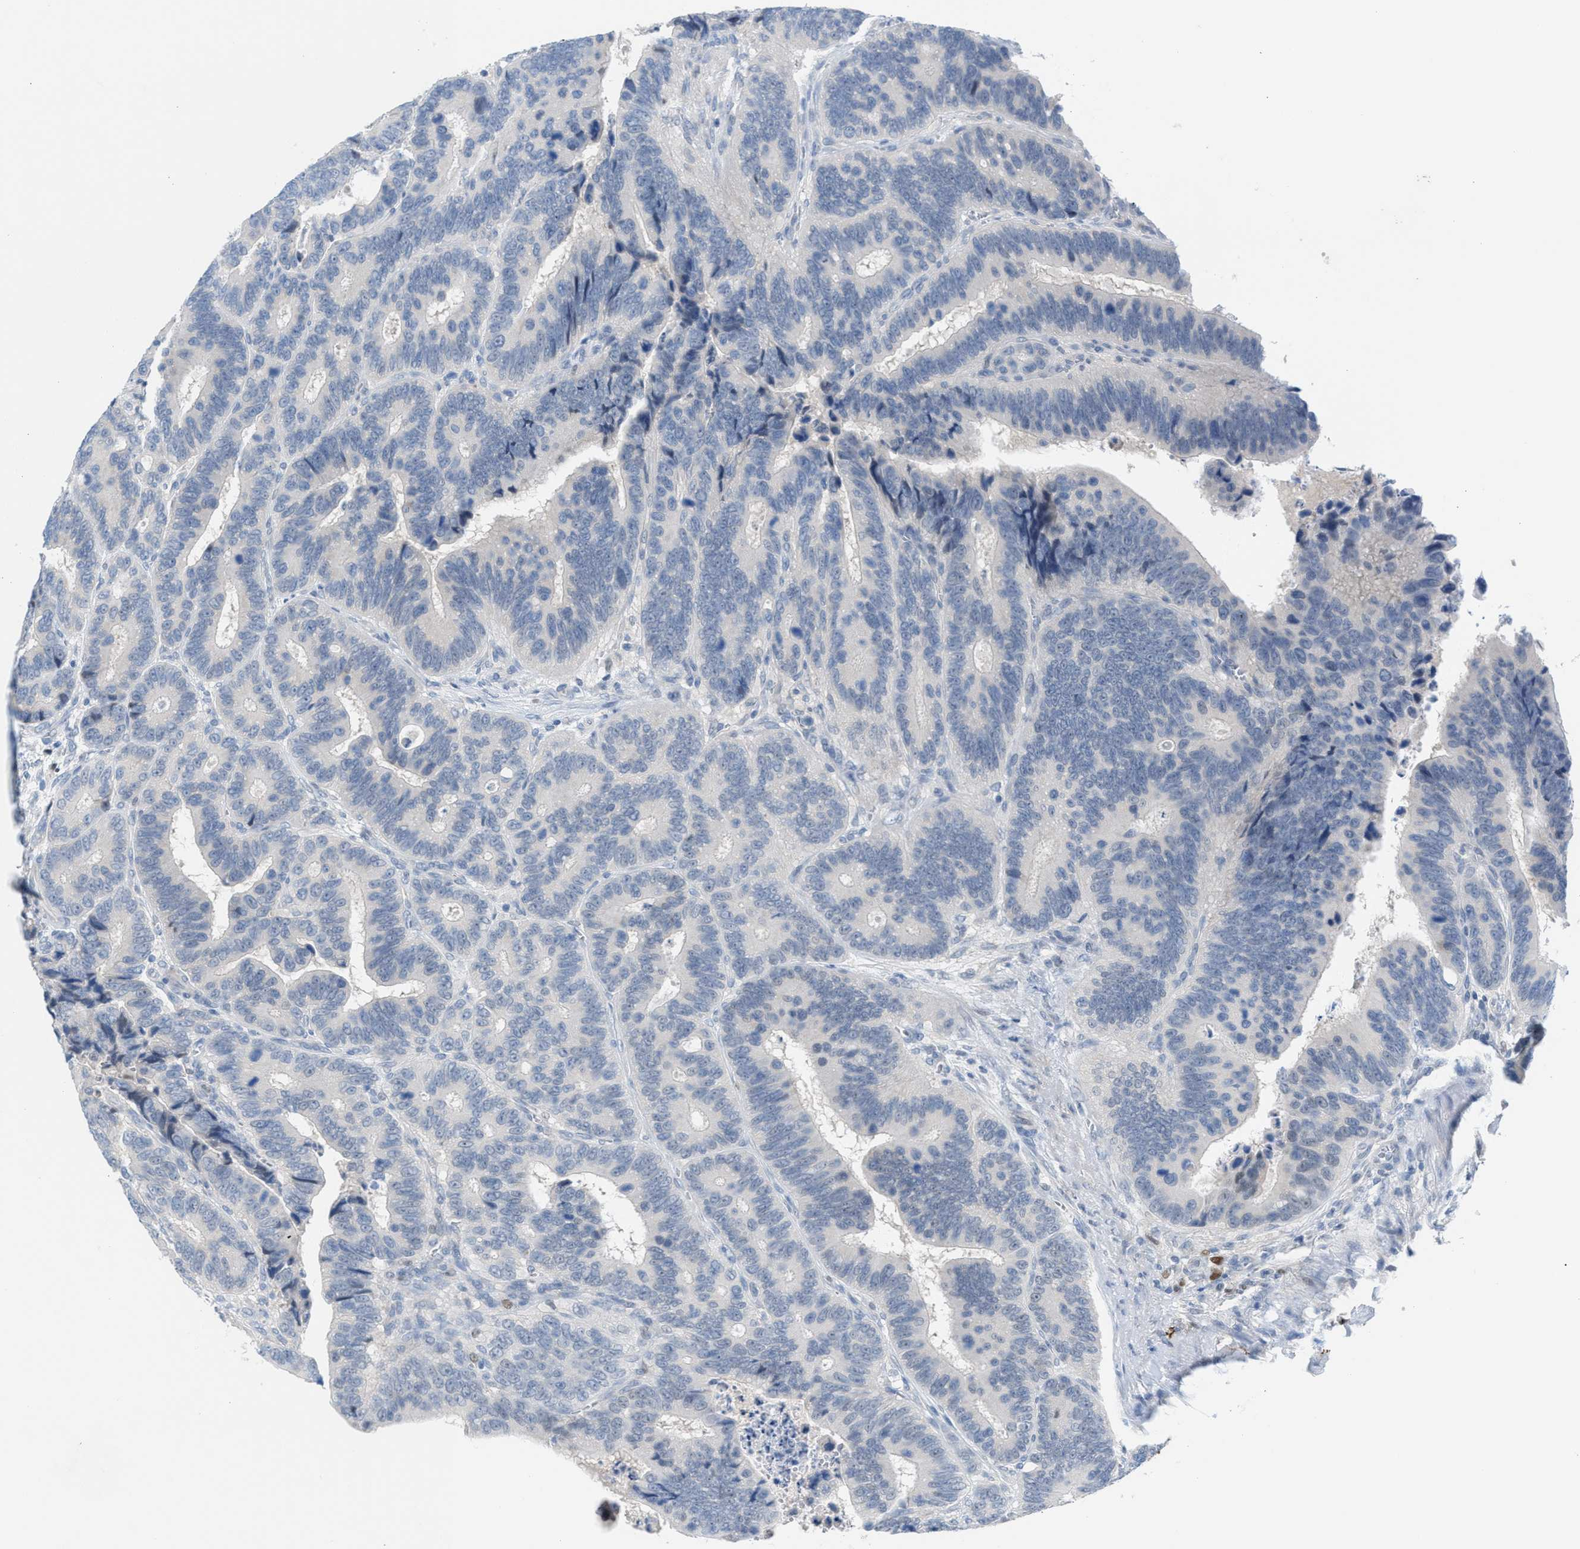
{"staining": {"intensity": "negative", "quantity": "none", "location": "none"}, "tissue": "colorectal cancer", "cell_type": "Tumor cells", "image_type": "cancer", "snomed": [{"axis": "morphology", "description": "Inflammation, NOS"}, {"axis": "morphology", "description": "Adenocarcinoma, NOS"}, {"axis": "topography", "description": "Colon"}], "caption": "IHC micrograph of neoplastic tissue: human colorectal cancer stained with DAB (3,3'-diaminobenzidine) demonstrates no significant protein positivity in tumor cells.", "gene": "PPM1D", "patient": {"sex": "male", "age": 72}}